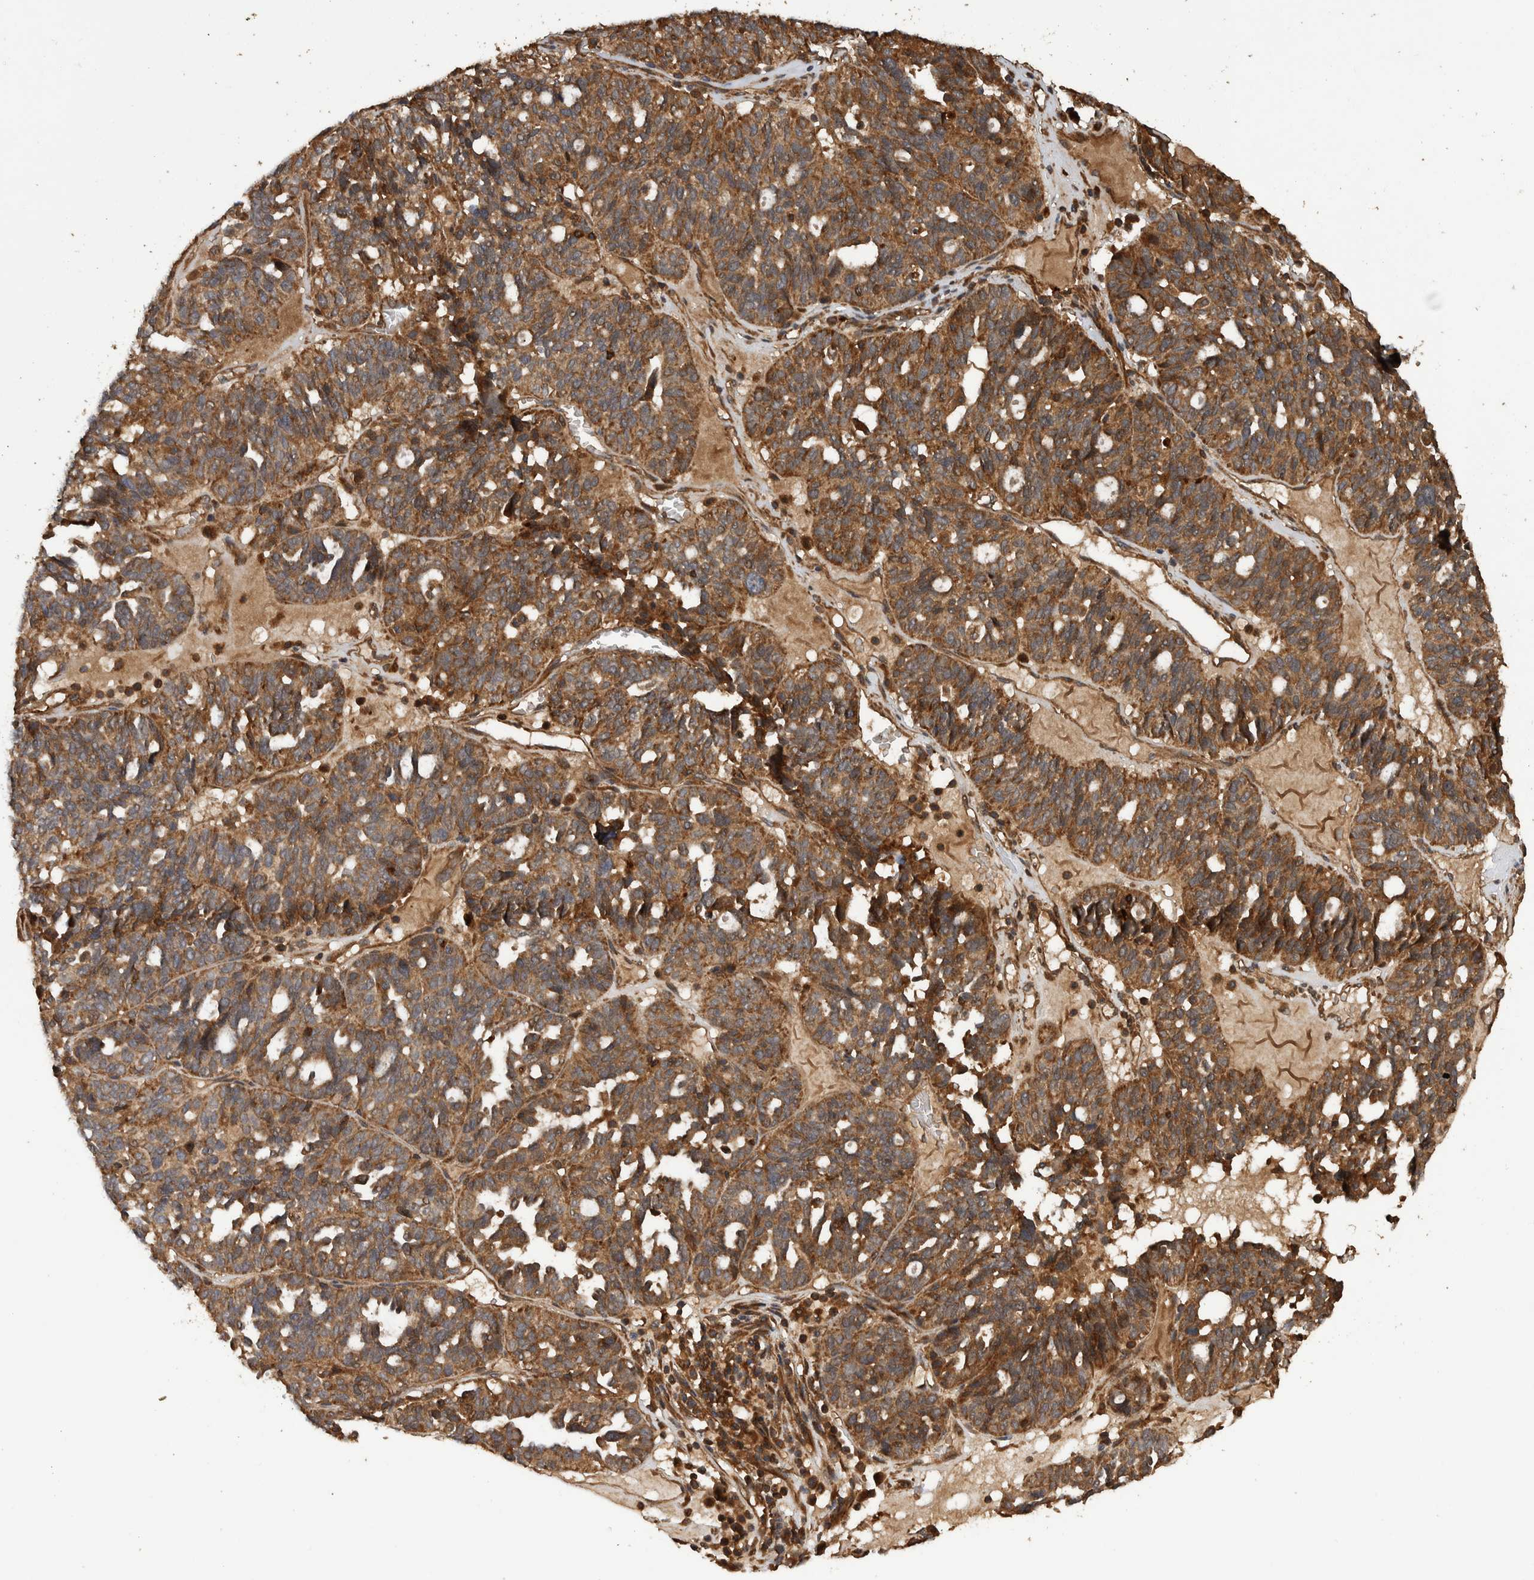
{"staining": {"intensity": "moderate", "quantity": ">75%", "location": "cytoplasmic/membranous"}, "tissue": "ovarian cancer", "cell_type": "Tumor cells", "image_type": "cancer", "snomed": [{"axis": "morphology", "description": "Cystadenocarcinoma, serous, NOS"}, {"axis": "topography", "description": "Ovary"}], "caption": "Immunohistochemical staining of human ovarian cancer reveals medium levels of moderate cytoplasmic/membranous positivity in about >75% of tumor cells.", "gene": "TRIM16", "patient": {"sex": "female", "age": 59}}